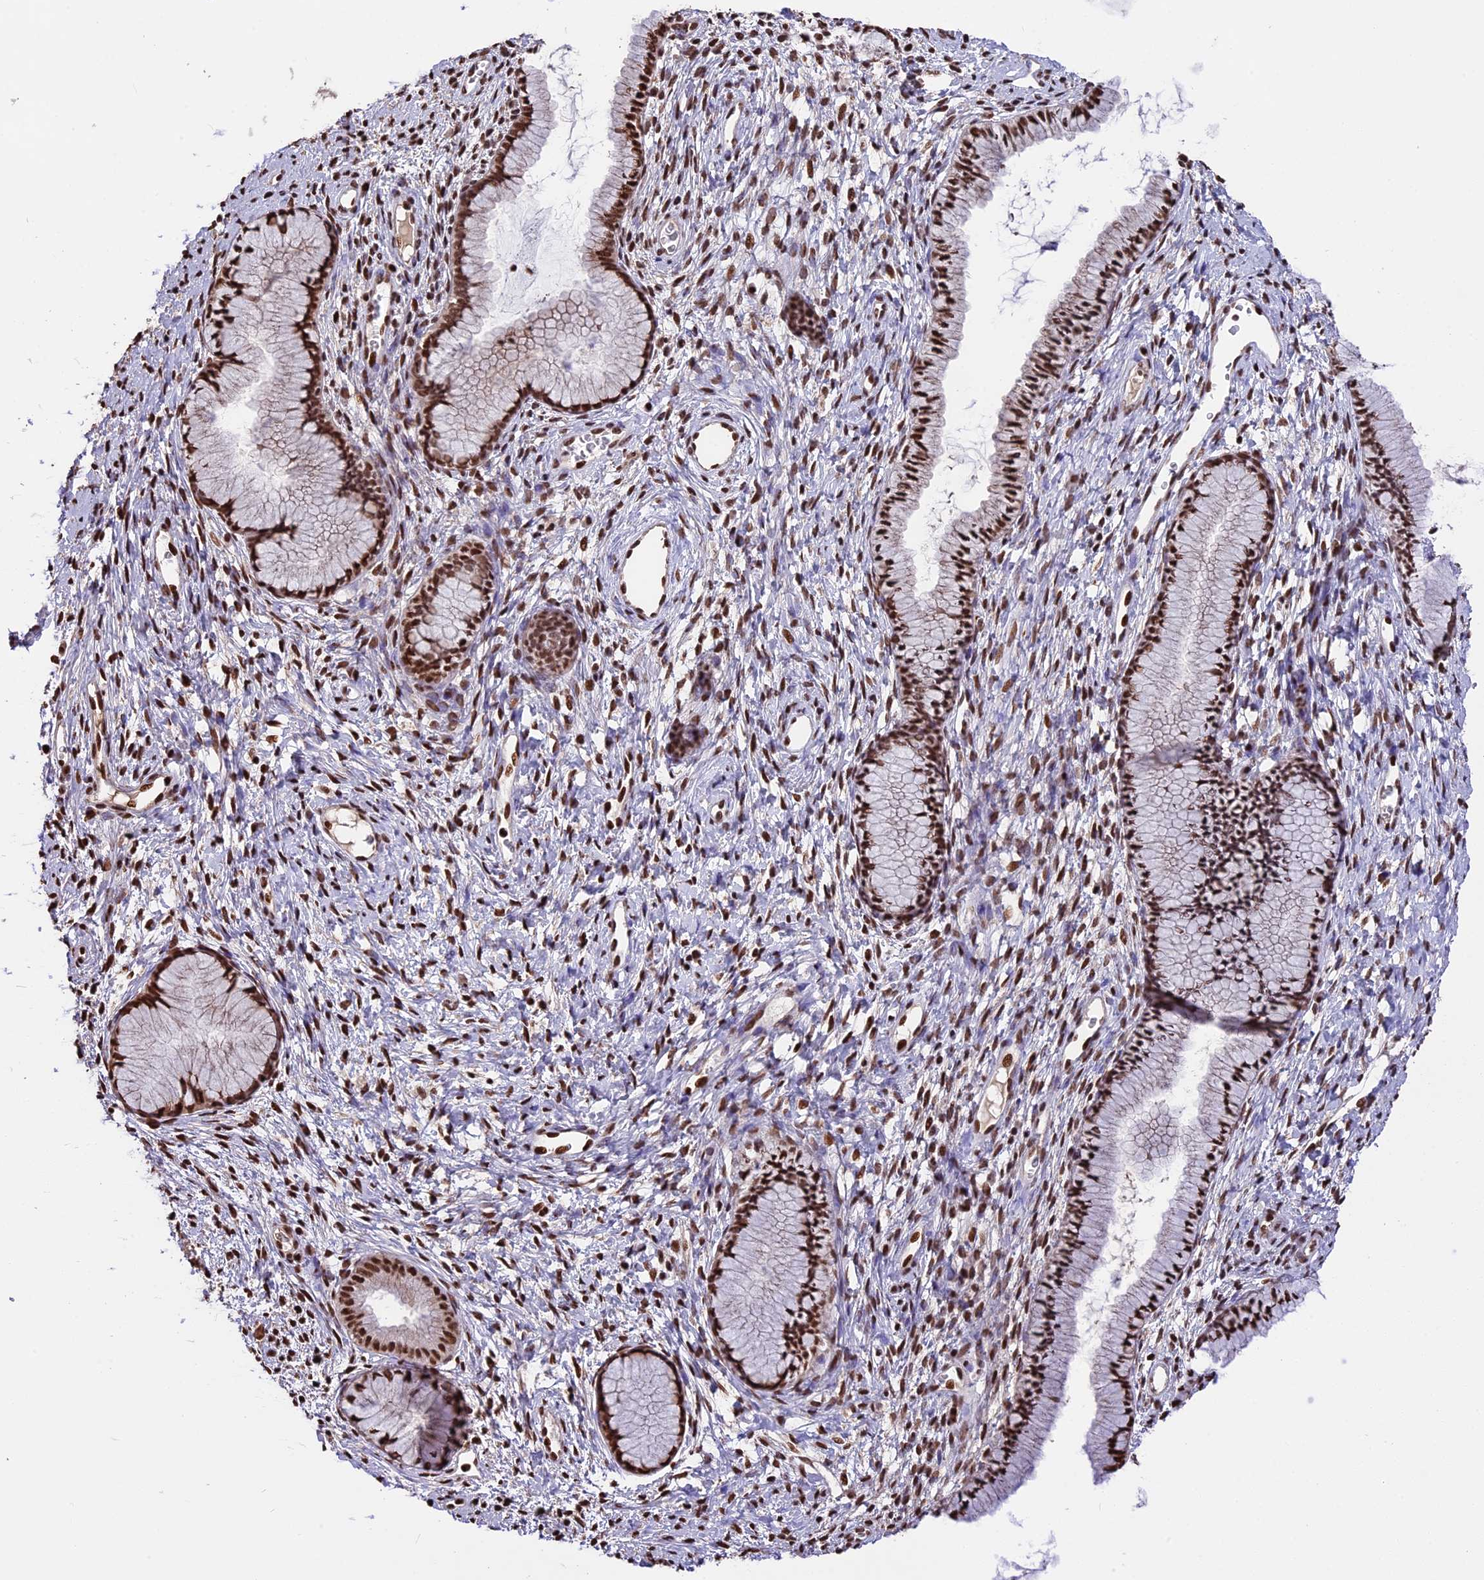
{"staining": {"intensity": "strong", "quantity": ">75%", "location": "nuclear"}, "tissue": "cervix", "cell_type": "Glandular cells", "image_type": "normal", "snomed": [{"axis": "morphology", "description": "Normal tissue, NOS"}, {"axis": "topography", "description": "Cervix"}], "caption": "An immunohistochemistry (IHC) photomicrograph of benign tissue is shown. Protein staining in brown labels strong nuclear positivity in cervix within glandular cells. (DAB = brown stain, brightfield microscopy at high magnification).", "gene": "POLR3E", "patient": {"sex": "female", "age": 42}}